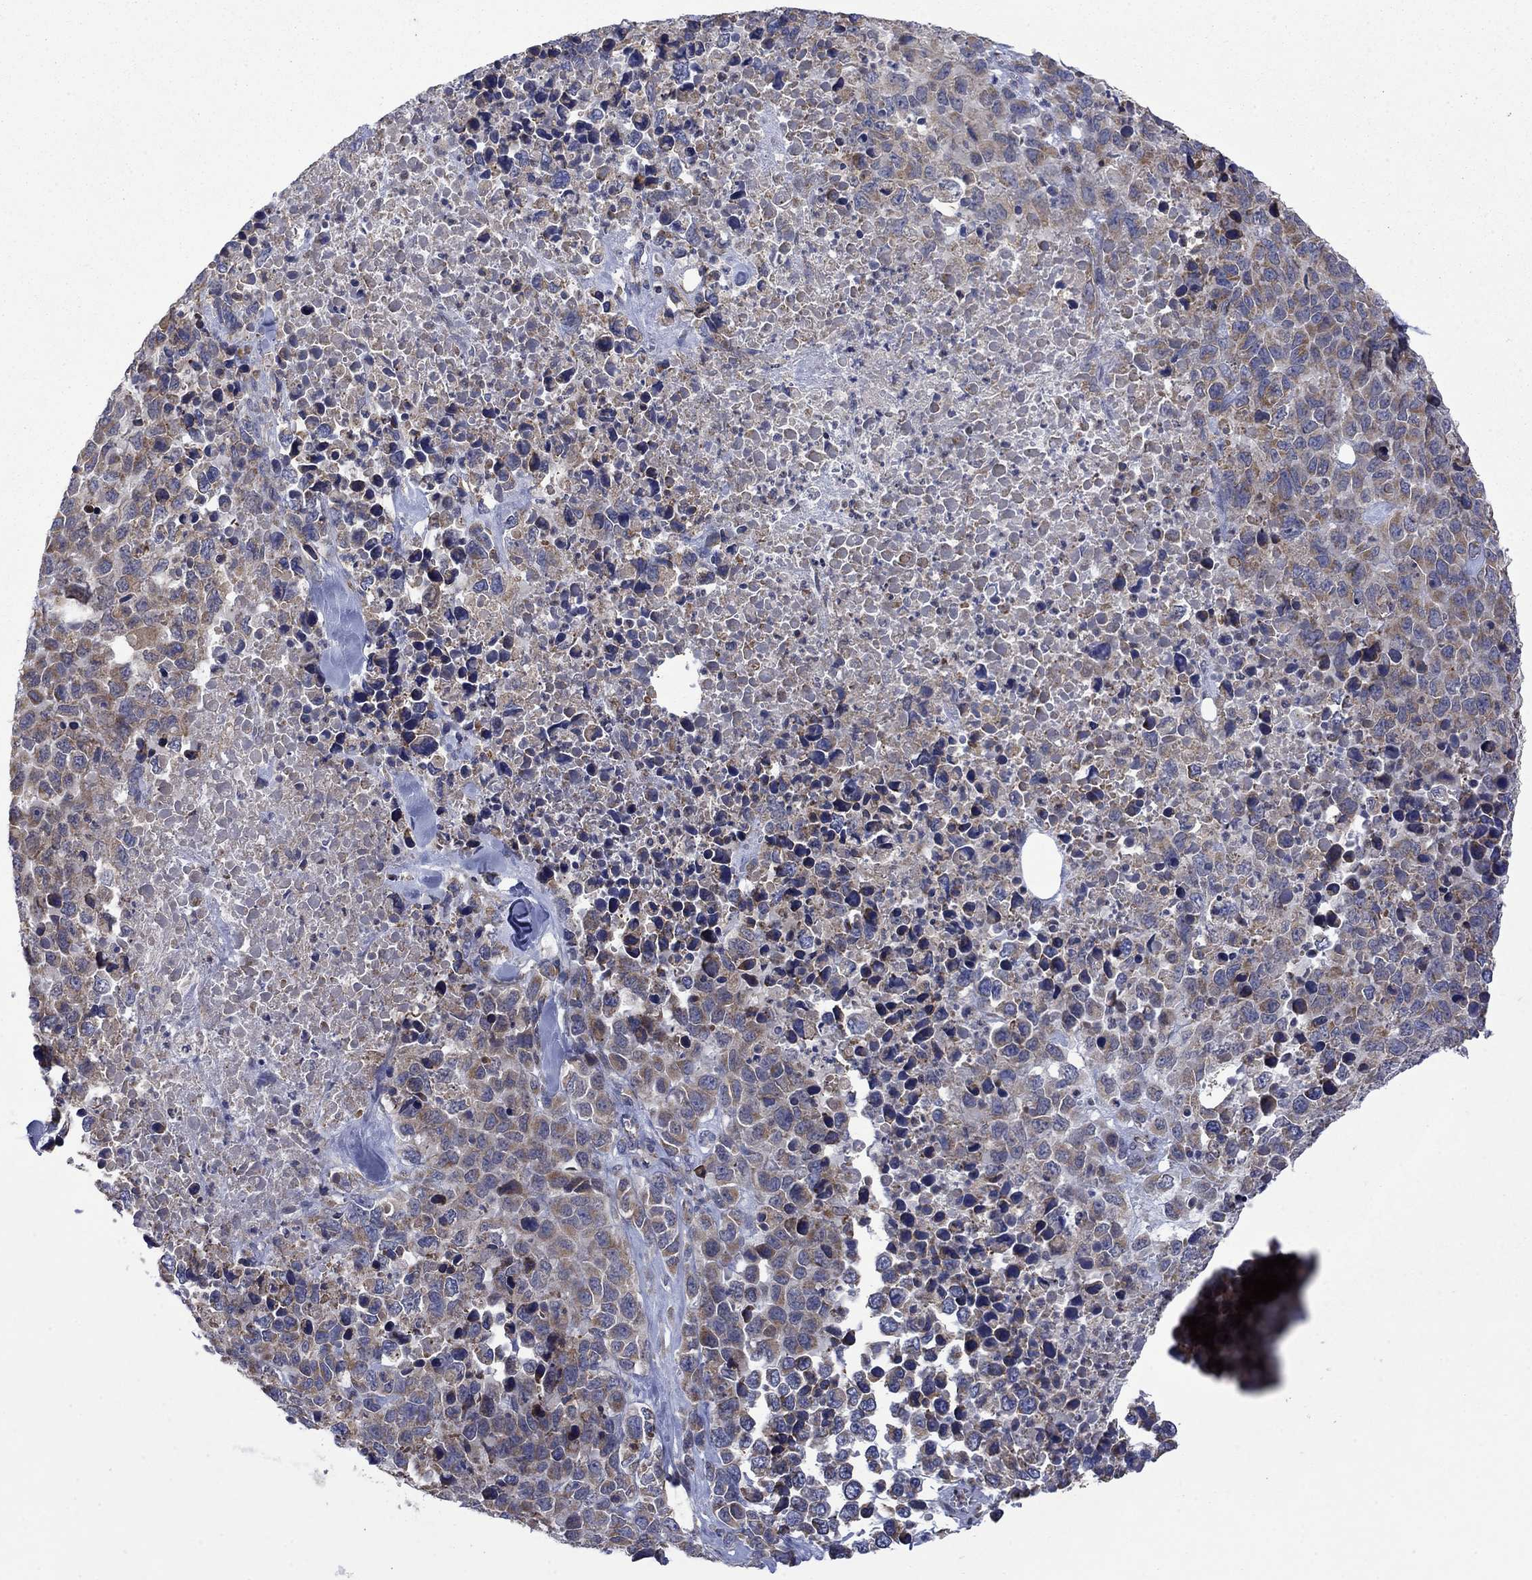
{"staining": {"intensity": "moderate", "quantity": ">75%", "location": "cytoplasmic/membranous"}, "tissue": "melanoma", "cell_type": "Tumor cells", "image_type": "cancer", "snomed": [{"axis": "morphology", "description": "Malignant melanoma, Metastatic site"}, {"axis": "topography", "description": "Skin"}], "caption": "The micrograph shows staining of malignant melanoma (metastatic site), revealing moderate cytoplasmic/membranous protein staining (brown color) within tumor cells. (DAB IHC, brown staining for protein, blue staining for nuclei).", "gene": "FURIN", "patient": {"sex": "male", "age": 84}}